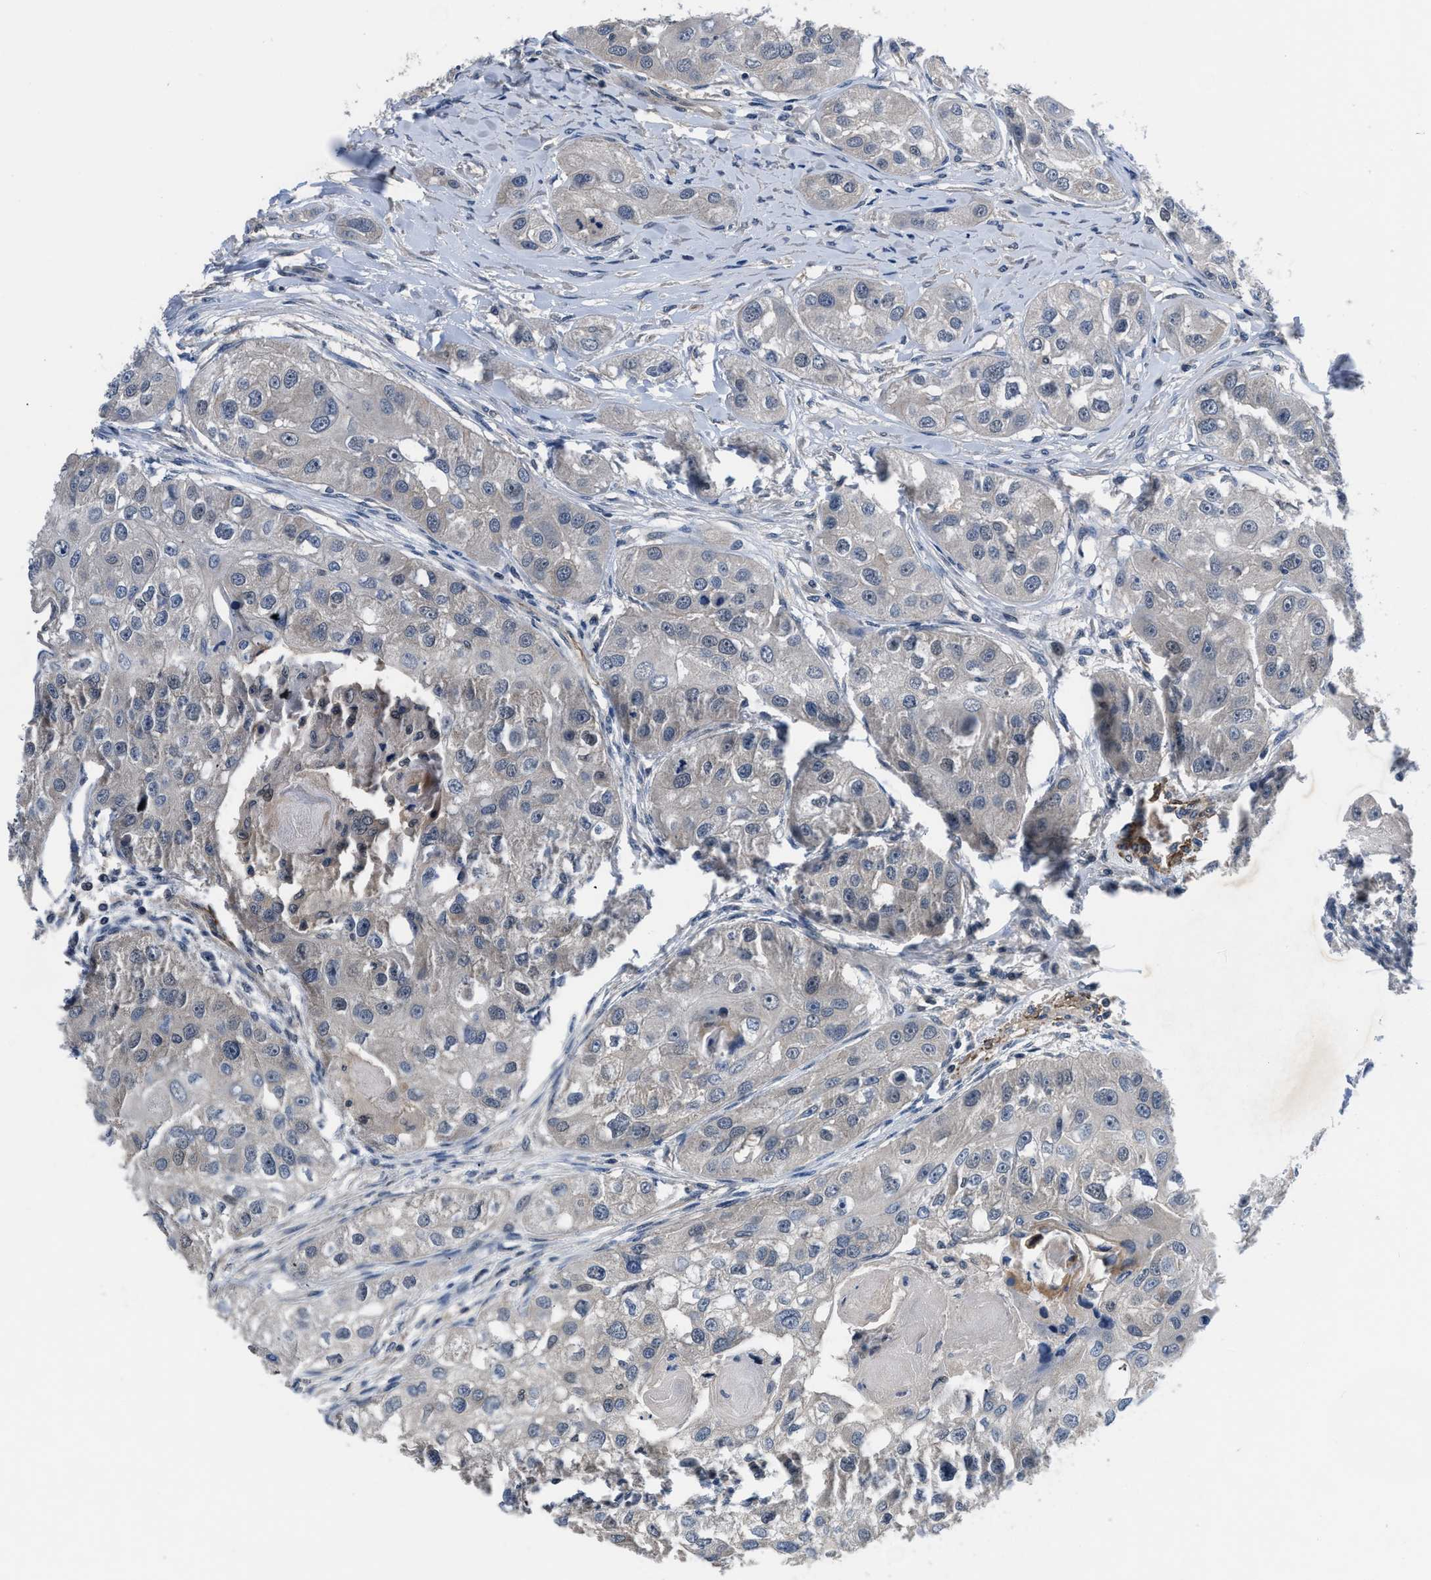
{"staining": {"intensity": "negative", "quantity": "none", "location": "none"}, "tissue": "head and neck cancer", "cell_type": "Tumor cells", "image_type": "cancer", "snomed": [{"axis": "morphology", "description": "Normal tissue, NOS"}, {"axis": "morphology", "description": "Squamous cell carcinoma, NOS"}, {"axis": "topography", "description": "Skeletal muscle"}, {"axis": "topography", "description": "Head-Neck"}], "caption": "IHC micrograph of human head and neck squamous cell carcinoma stained for a protein (brown), which demonstrates no staining in tumor cells. Brightfield microscopy of immunohistochemistry stained with DAB (brown) and hematoxylin (blue), captured at high magnification.", "gene": "LANCL2", "patient": {"sex": "male", "age": 51}}